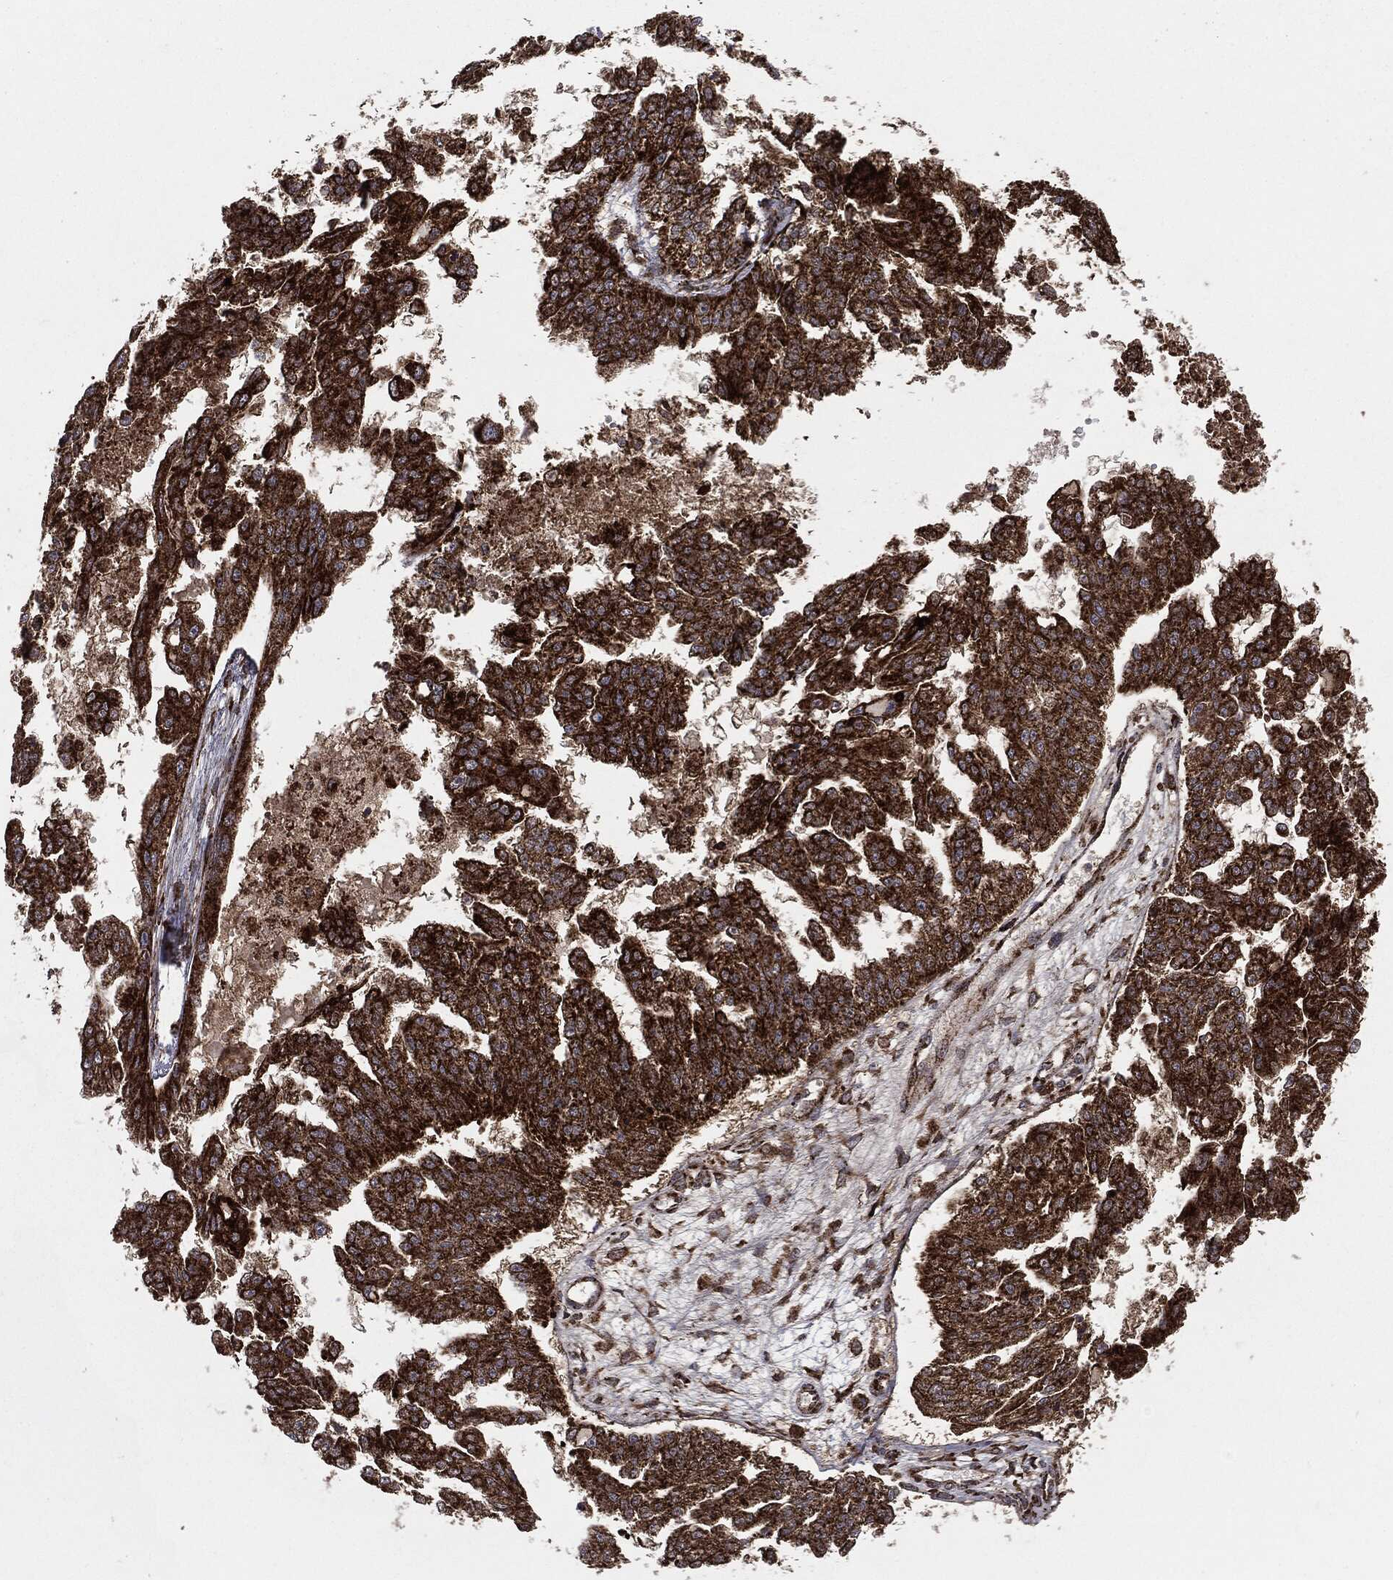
{"staining": {"intensity": "strong", "quantity": ">75%", "location": "cytoplasmic/membranous"}, "tissue": "ovarian cancer", "cell_type": "Tumor cells", "image_type": "cancer", "snomed": [{"axis": "morphology", "description": "Cystadenocarcinoma, serous, NOS"}, {"axis": "topography", "description": "Ovary"}], "caption": "Strong cytoplasmic/membranous staining for a protein is appreciated in about >75% of tumor cells of serous cystadenocarcinoma (ovarian) using immunohistochemistry (IHC).", "gene": "MAP2K1", "patient": {"sex": "female", "age": 58}}